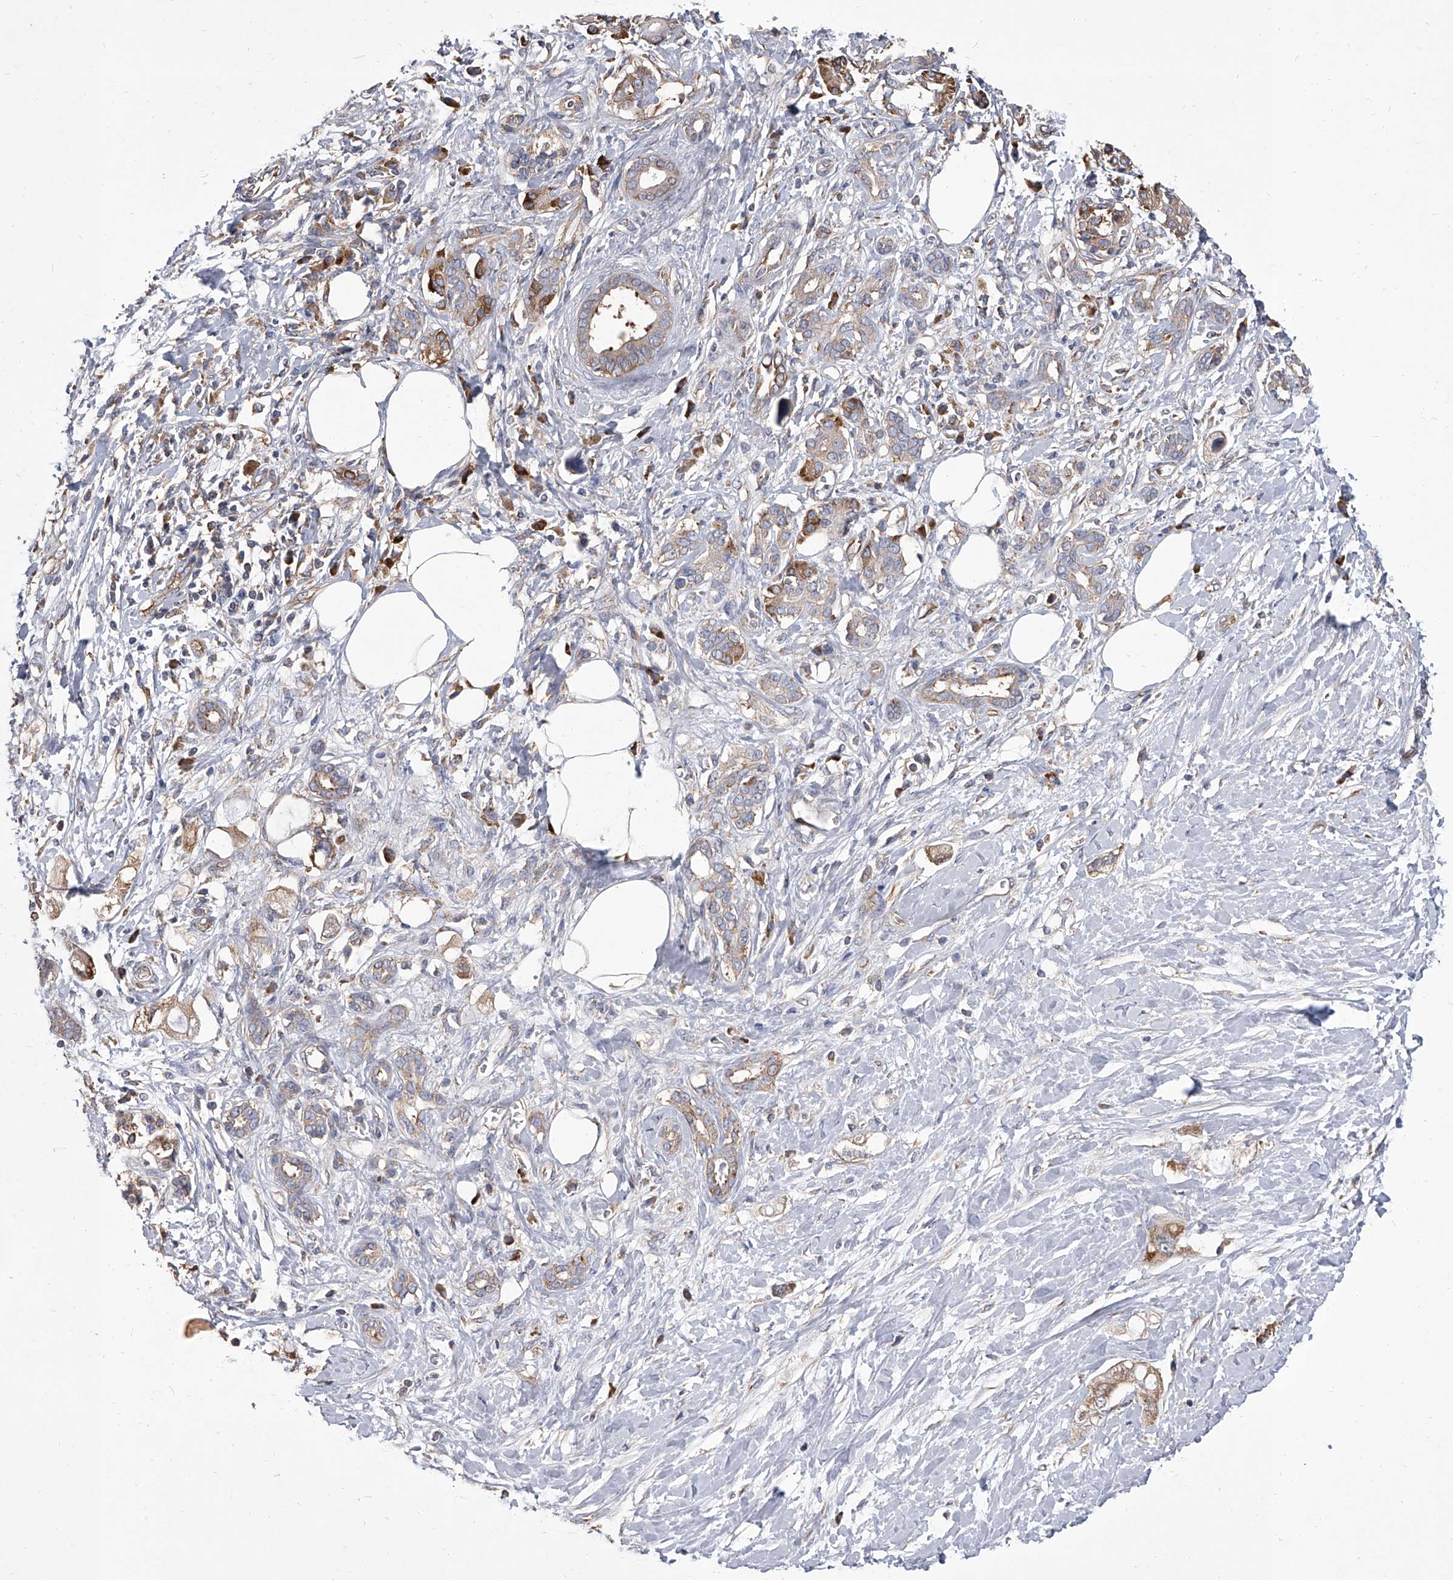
{"staining": {"intensity": "moderate", "quantity": "25%-75%", "location": "cytoplasmic/membranous"}, "tissue": "pancreatic cancer", "cell_type": "Tumor cells", "image_type": "cancer", "snomed": [{"axis": "morphology", "description": "Adenocarcinoma, NOS"}, {"axis": "topography", "description": "Pancreas"}], "caption": "Protein staining of pancreatic adenocarcinoma tissue reveals moderate cytoplasmic/membranous expression in approximately 25%-75% of tumor cells.", "gene": "EIF2S2", "patient": {"sex": "female", "age": 56}}